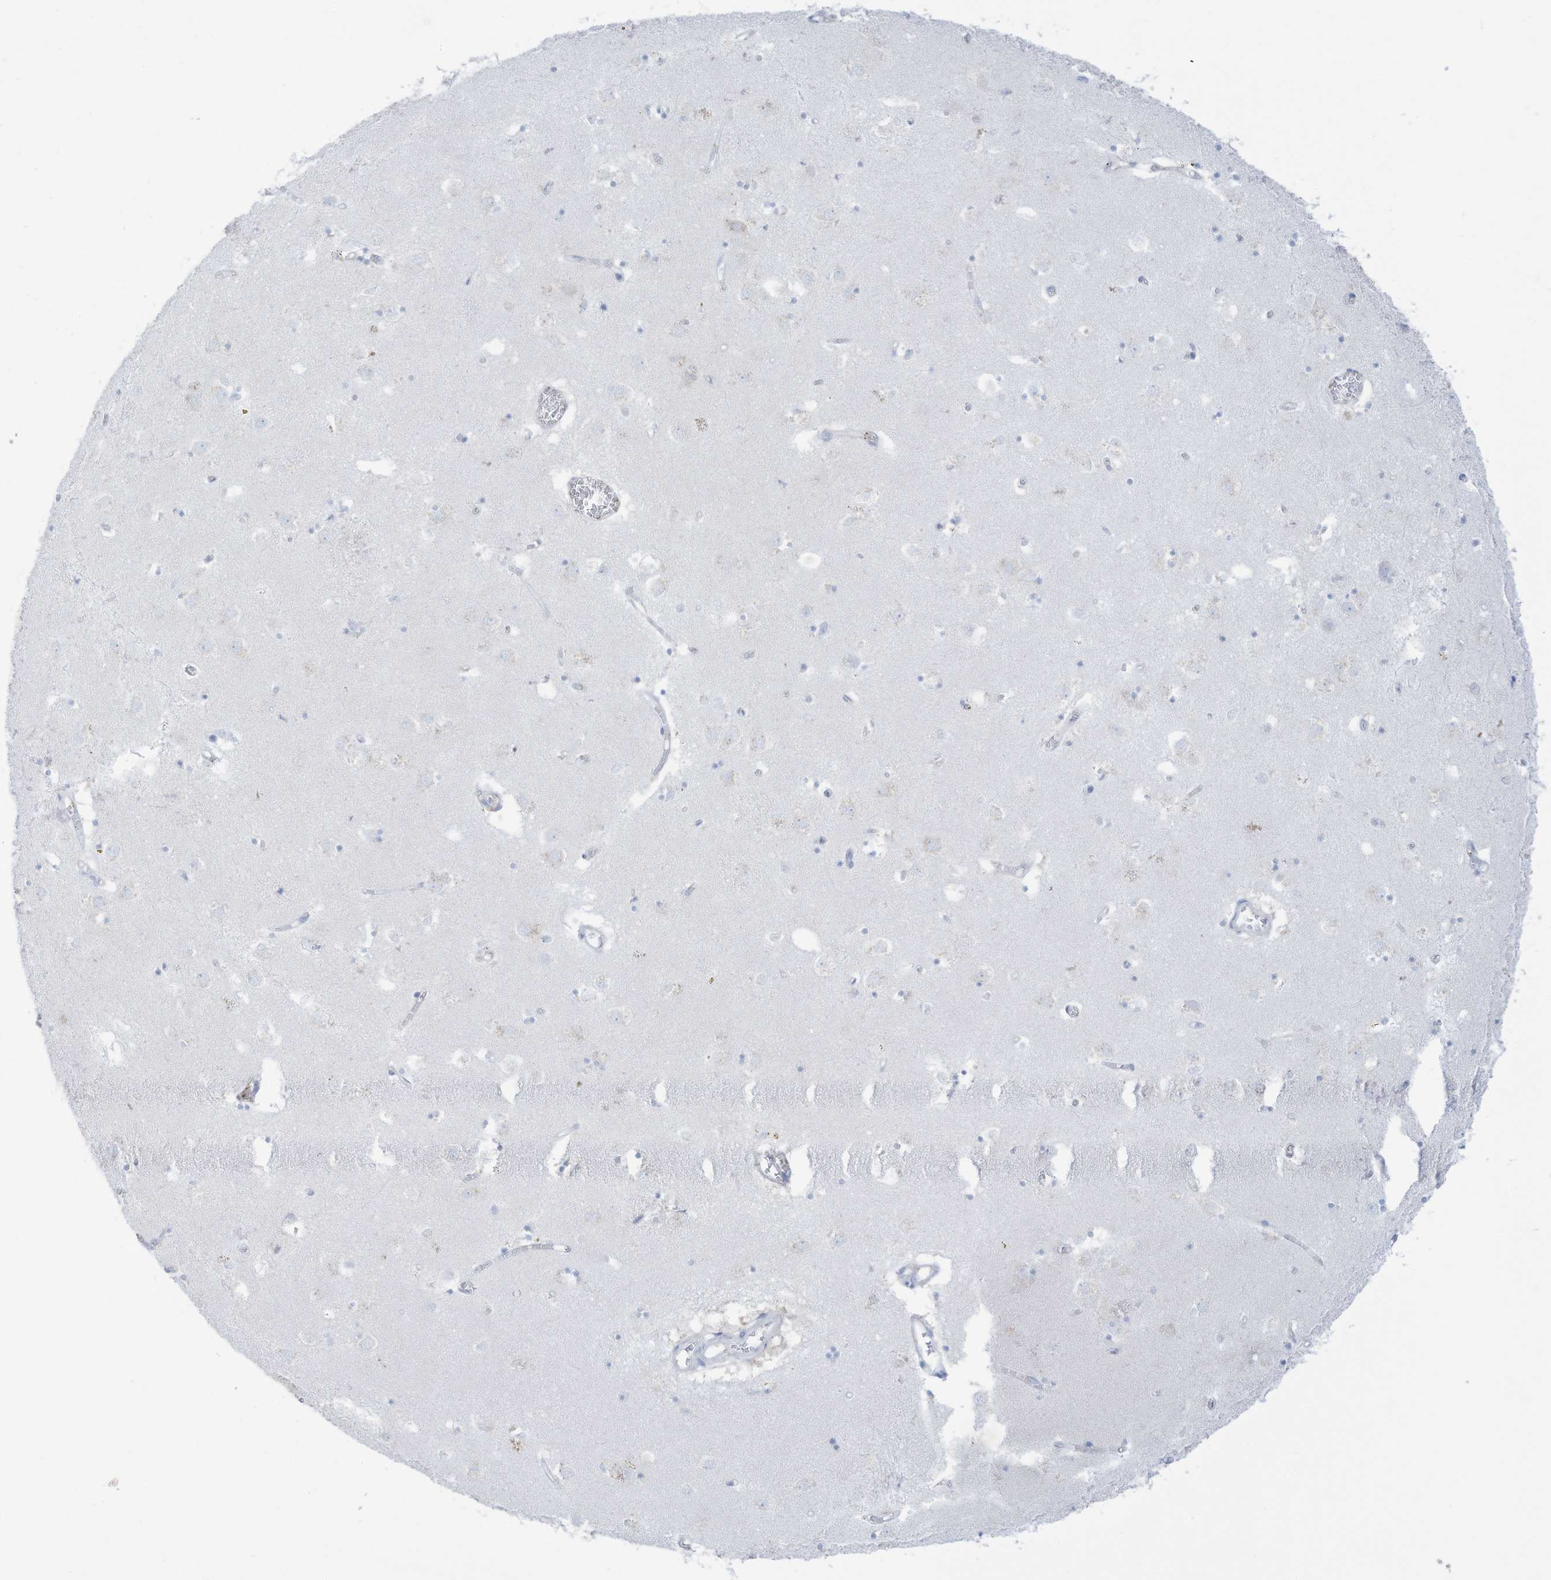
{"staining": {"intensity": "negative", "quantity": "none", "location": "none"}, "tissue": "caudate", "cell_type": "Glial cells", "image_type": "normal", "snomed": [{"axis": "morphology", "description": "Normal tissue, NOS"}, {"axis": "topography", "description": "Lateral ventricle wall"}], "caption": "Glial cells show no significant protein expression in normal caudate. (Immunohistochemistry (ihc), brightfield microscopy, high magnification).", "gene": "HSD17B13", "patient": {"sex": "male", "age": 70}}